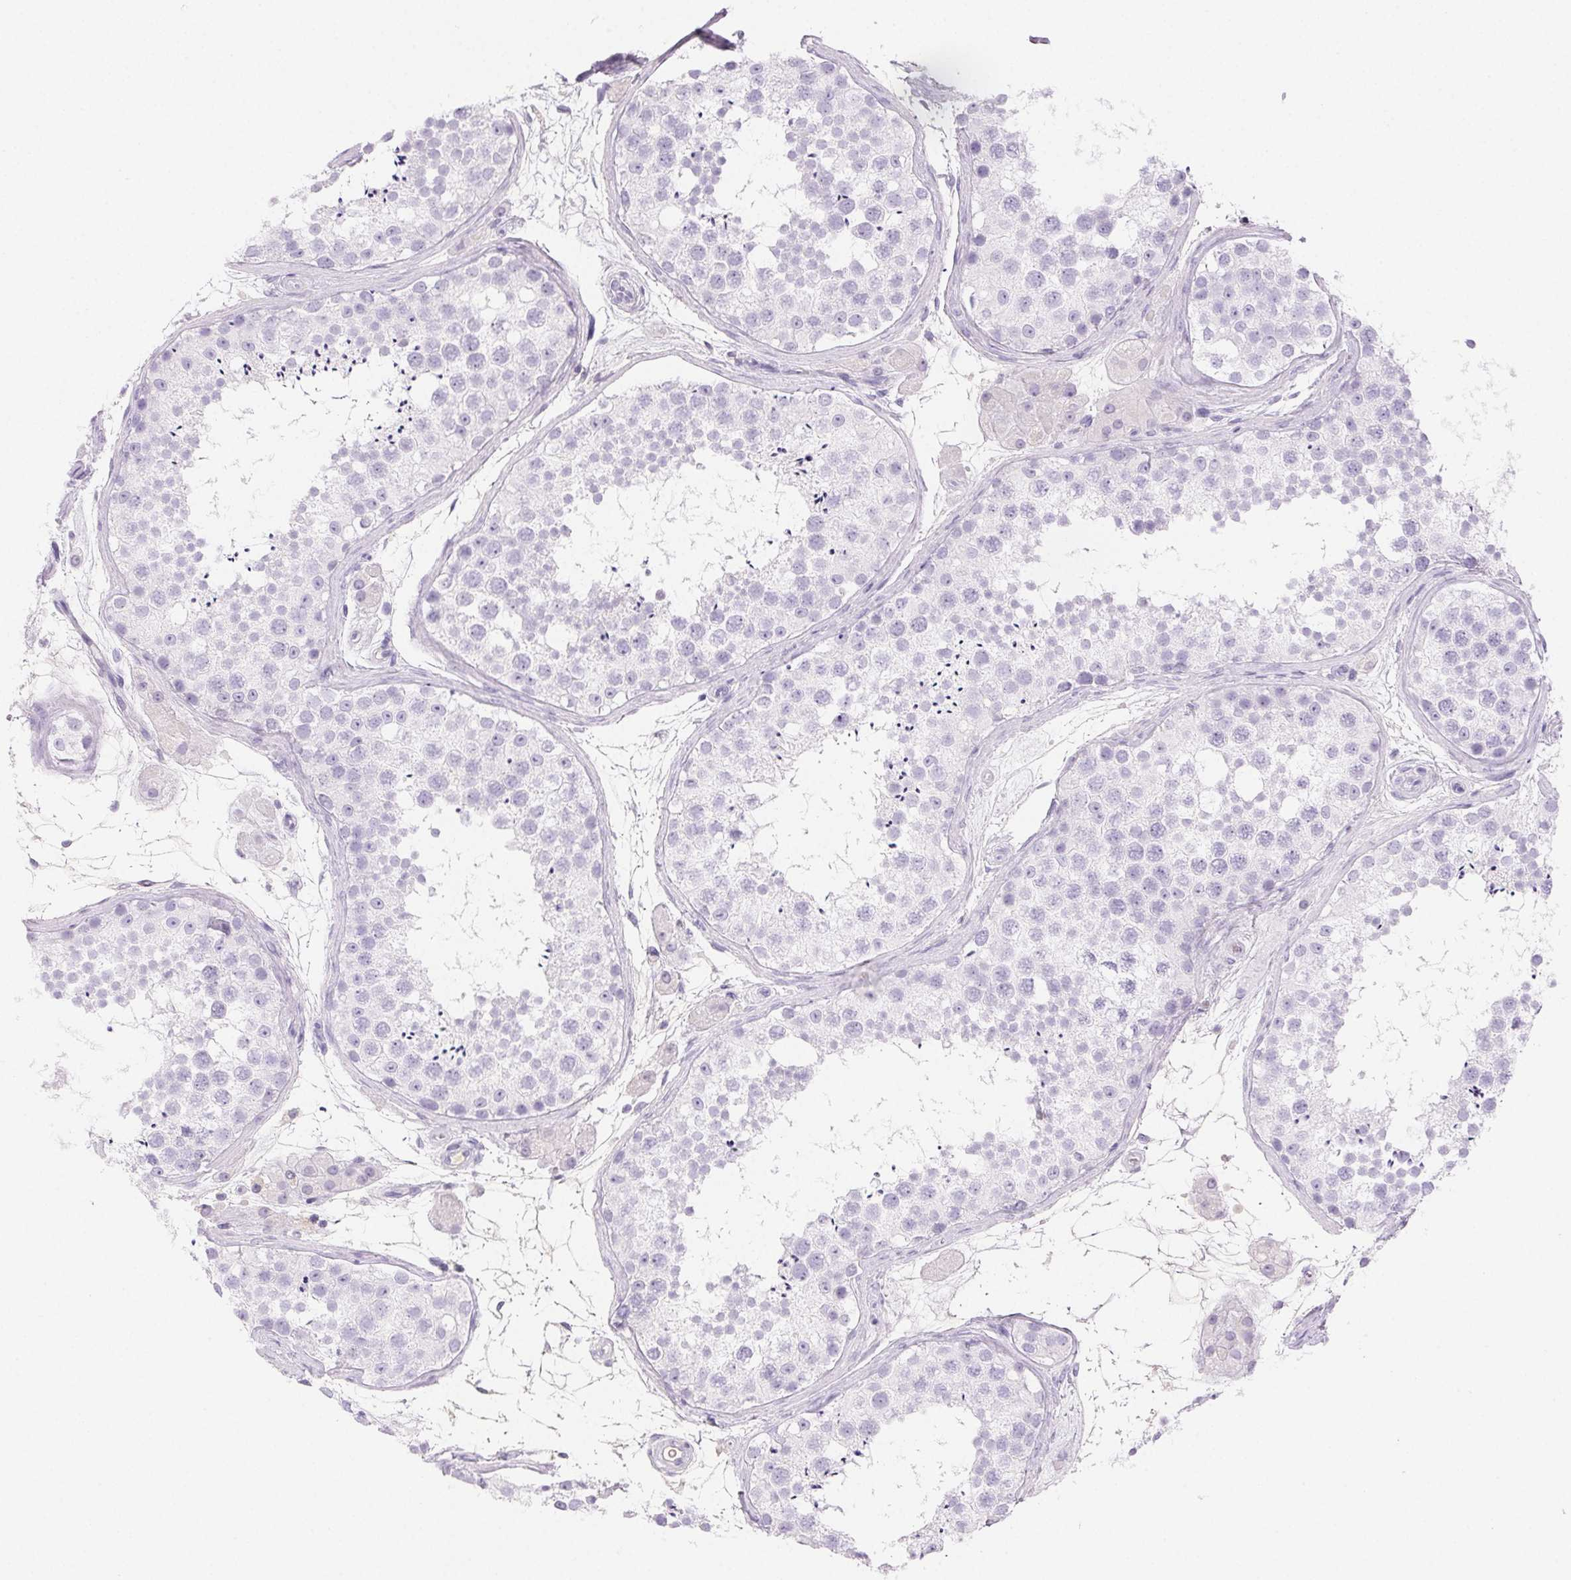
{"staining": {"intensity": "negative", "quantity": "none", "location": "none"}, "tissue": "testis", "cell_type": "Cells in seminiferous ducts", "image_type": "normal", "snomed": [{"axis": "morphology", "description": "Normal tissue, NOS"}, {"axis": "topography", "description": "Testis"}], "caption": "This histopathology image is of normal testis stained with immunohistochemistry (IHC) to label a protein in brown with the nuclei are counter-stained blue. There is no expression in cells in seminiferous ducts. (Brightfield microscopy of DAB immunohistochemistry at high magnification).", "gene": "PADI4", "patient": {"sex": "male", "age": 41}}